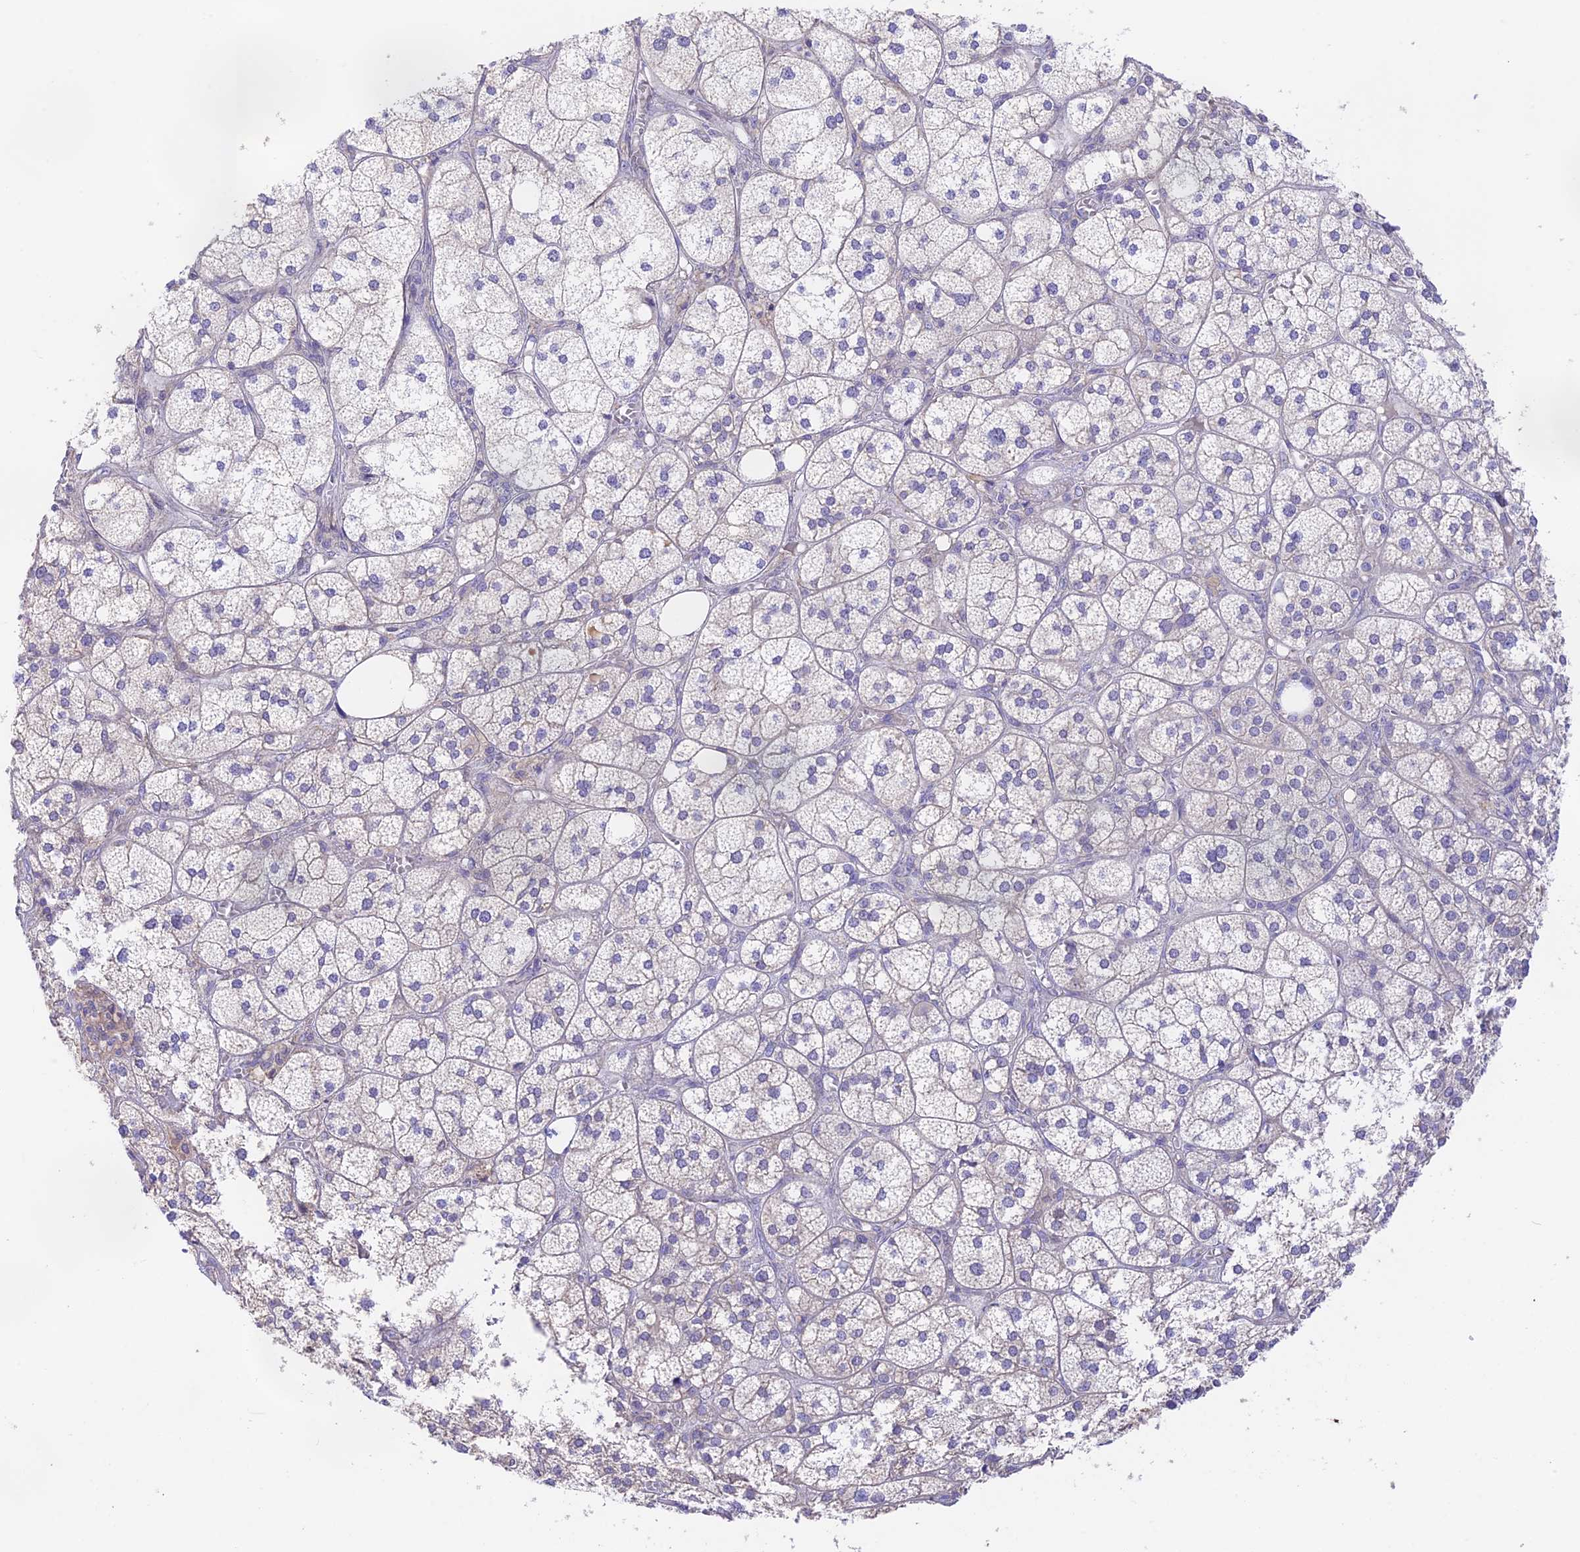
{"staining": {"intensity": "negative", "quantity": "none", "location": "none"}, "tissue": "adrenal gland", "cell_type": "Glandular cells", "image_type": "normal", "snomed": [{"axis": "morphology", "description": "Normal tissue, NOS"}, {"axis": "topography", "description": "Adrenal gland"}], "caption": "Immunohistochemistry of normal human adrenal gland demonstrates no staining in glandular cells.", "gene": "CAMSAP3", "patient": {"sex": "female", "age": 61}}